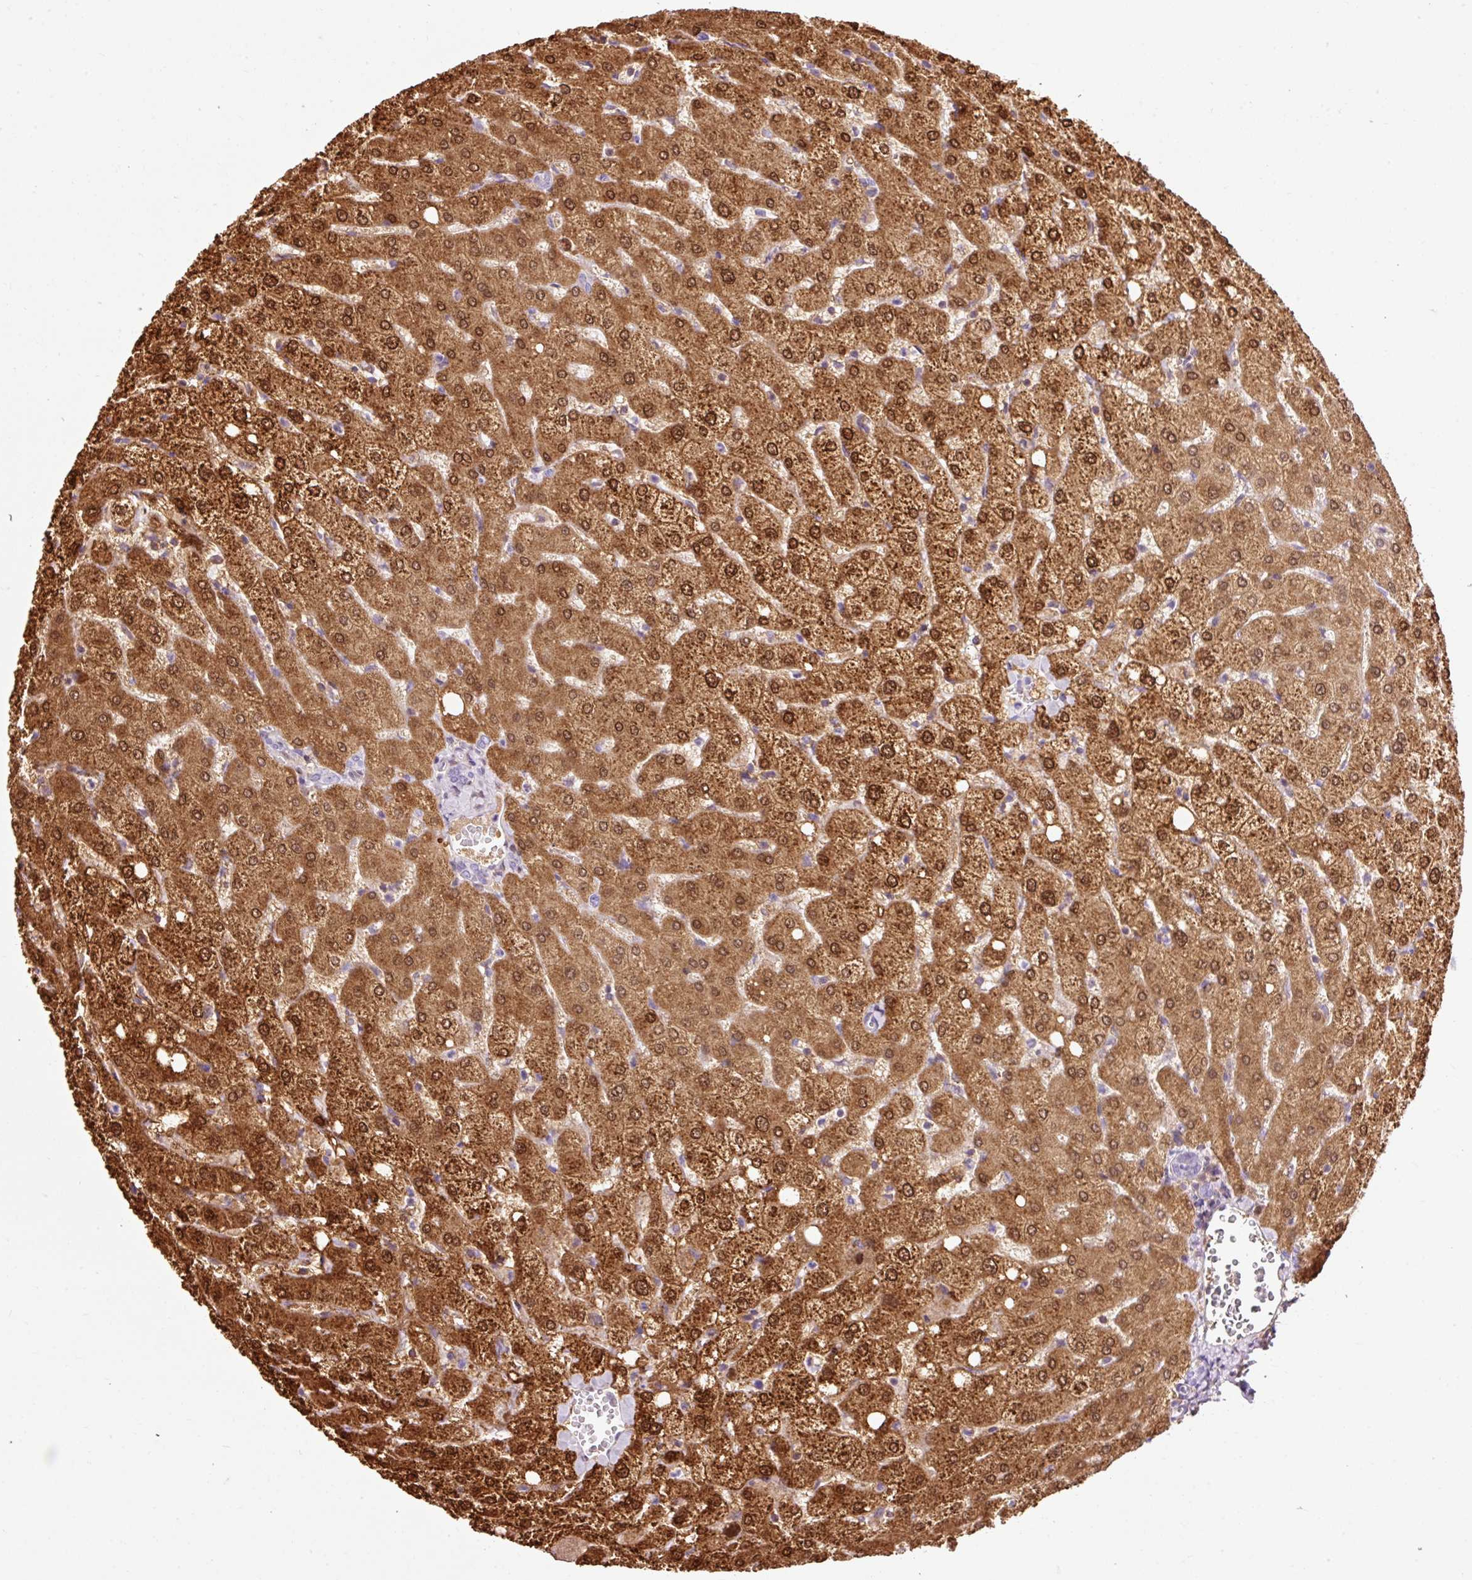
{"staining": {"intensity": "negative", "quantity": "none", "location": "none"}, "tissue": "liver", "cell_type": "Cholangiocytes", "image_type": "normal", "snomed": [{"axis": "morphology", "description": "Normal tissue, NOS"}, {"axis": "topography", "description": "Liver"}], "caption": "This is an immunohistochemistry image of normal human liver. There is no positivity in cholangiocytes.", "gene": "CD83", "patient": {"sex": "female", "age": 54}}